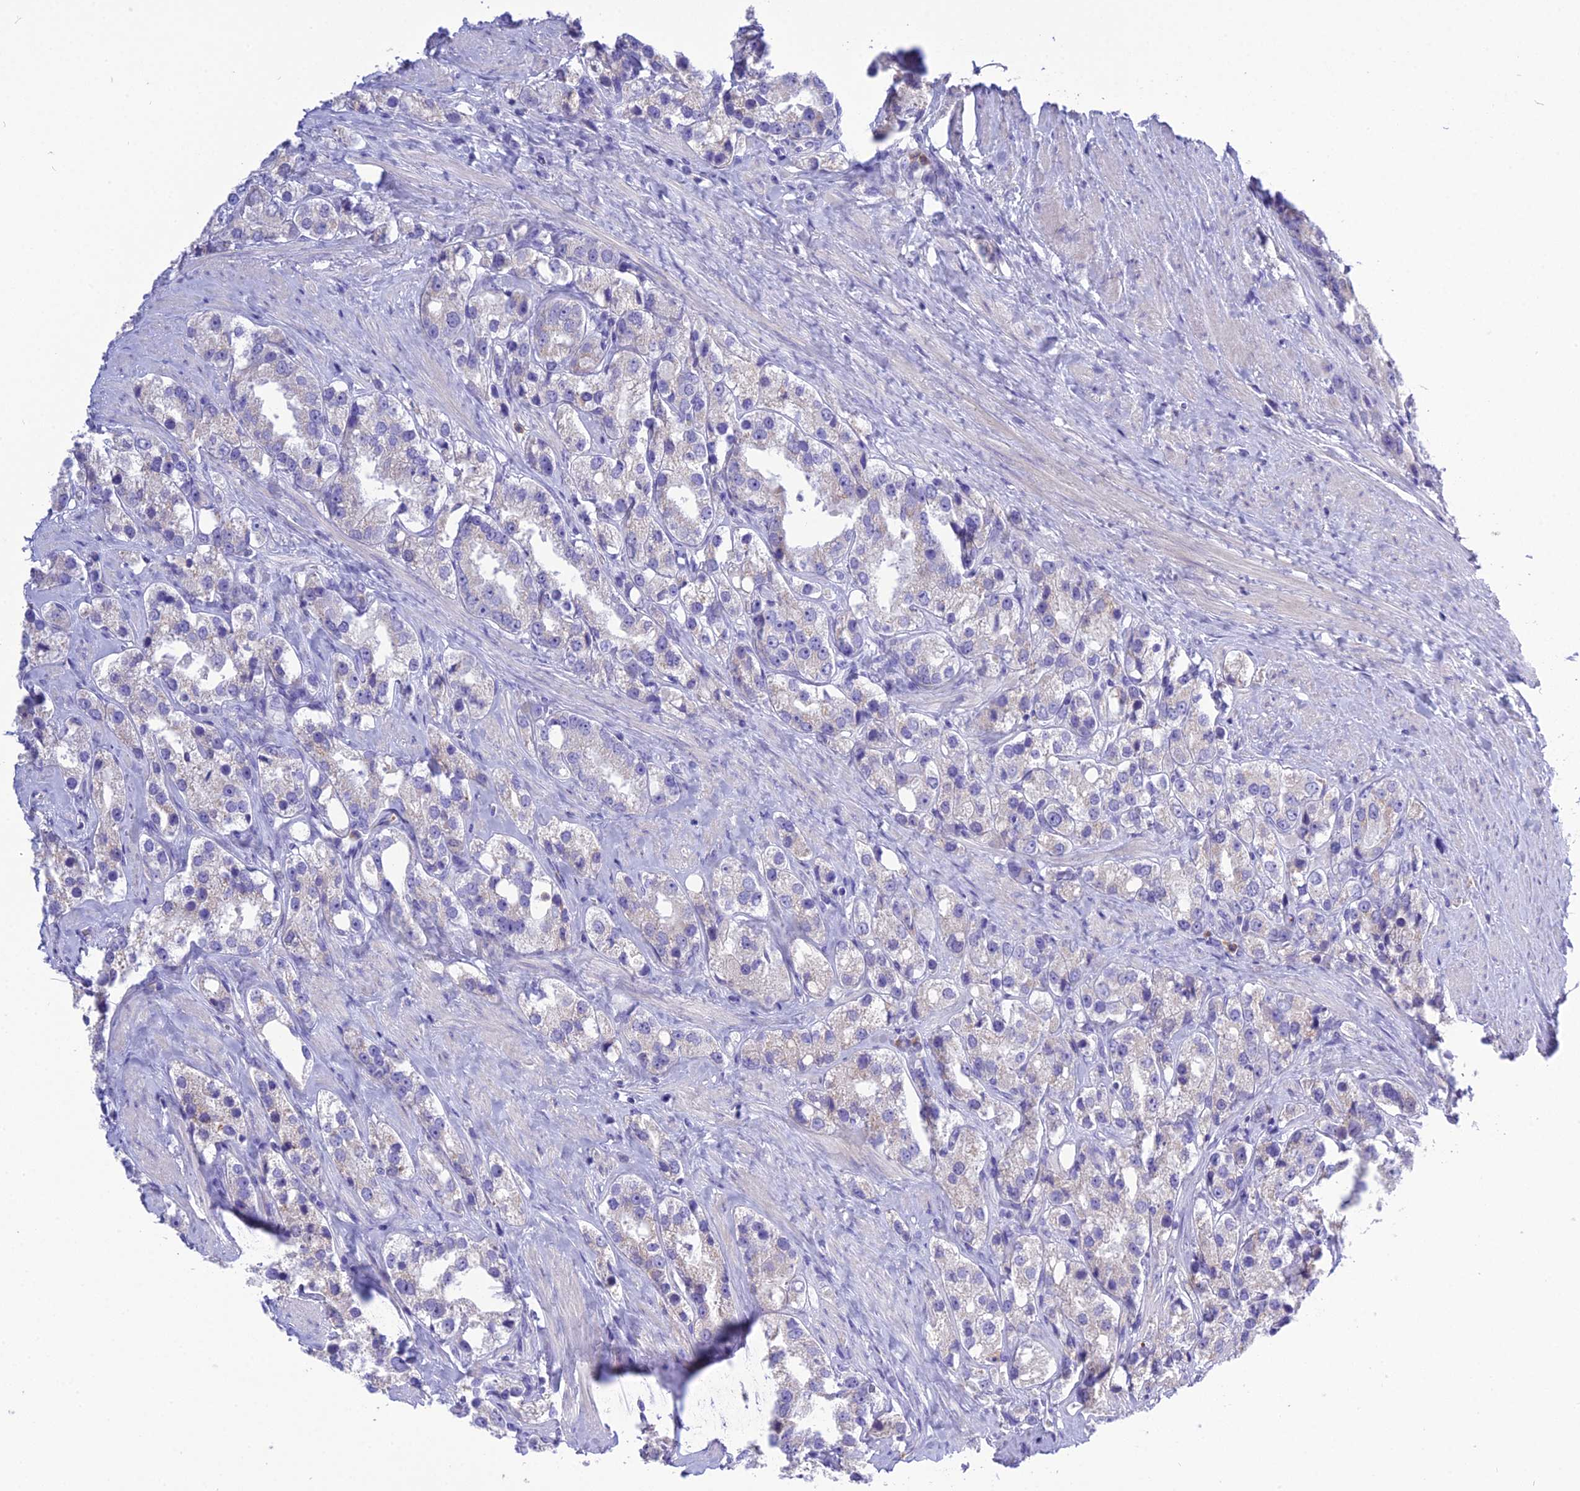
{"staining": {"intensity": "negative", "quantity": "none", "location": "none"}, "tissue": "prostate cancer", "cell_type": "Tumor cells", "image_type": "cancer", "snomed": [{"axis": "morphology", "description": "Adenocarcinoma, NOS"}, {"axis": "topography", "description": "Prostate"}], "caption": "The micrograph displays no staining of tumor cells in prostate adenocarcinoma. (DAB (3,3'-diaminobenzidine) immunohistochemistry visualized using brightfield microscopy, high magnification).", "gene": "KIAA0408", "patient": {"sex": "male", "age": 79}}